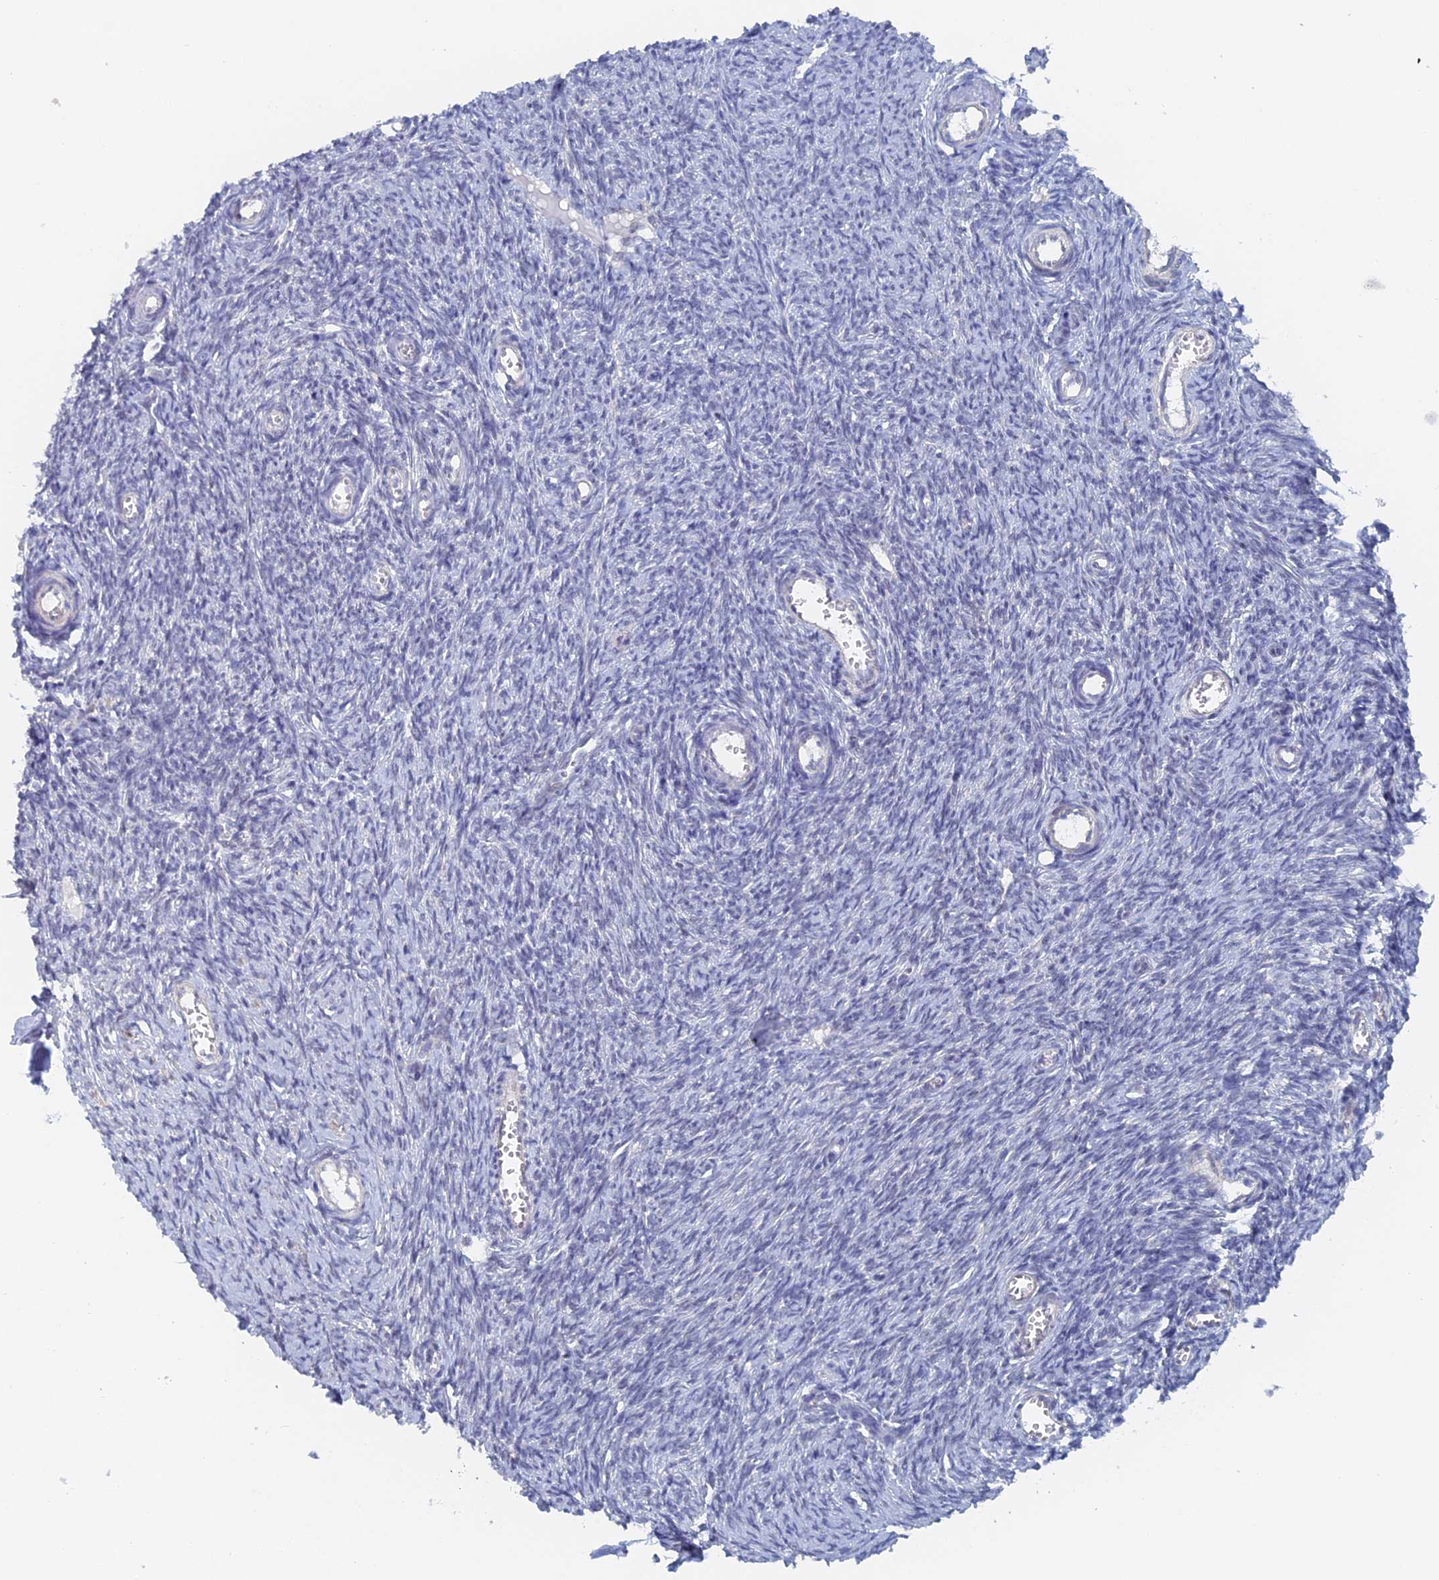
{"staining": {"intensity": "negative", "quantity": "none", "location": "none"}, "tissue": "ovary", "cell_type": "Ovarian stroma cells", "image_type": "normal", "snomed": [{"axis": "morphology", "description": "Normal tissue, NOS"}, {"axis": "topography", "description": "Ovary"}], "caption": "Immunohistochemistry (IHC) photomicrograph of normal human ovary stained for a protein (brown), which shows no staining in ovarian stroma cells.", "gene": "GMNC", "patient": {"sex": "female", "age": 44}}